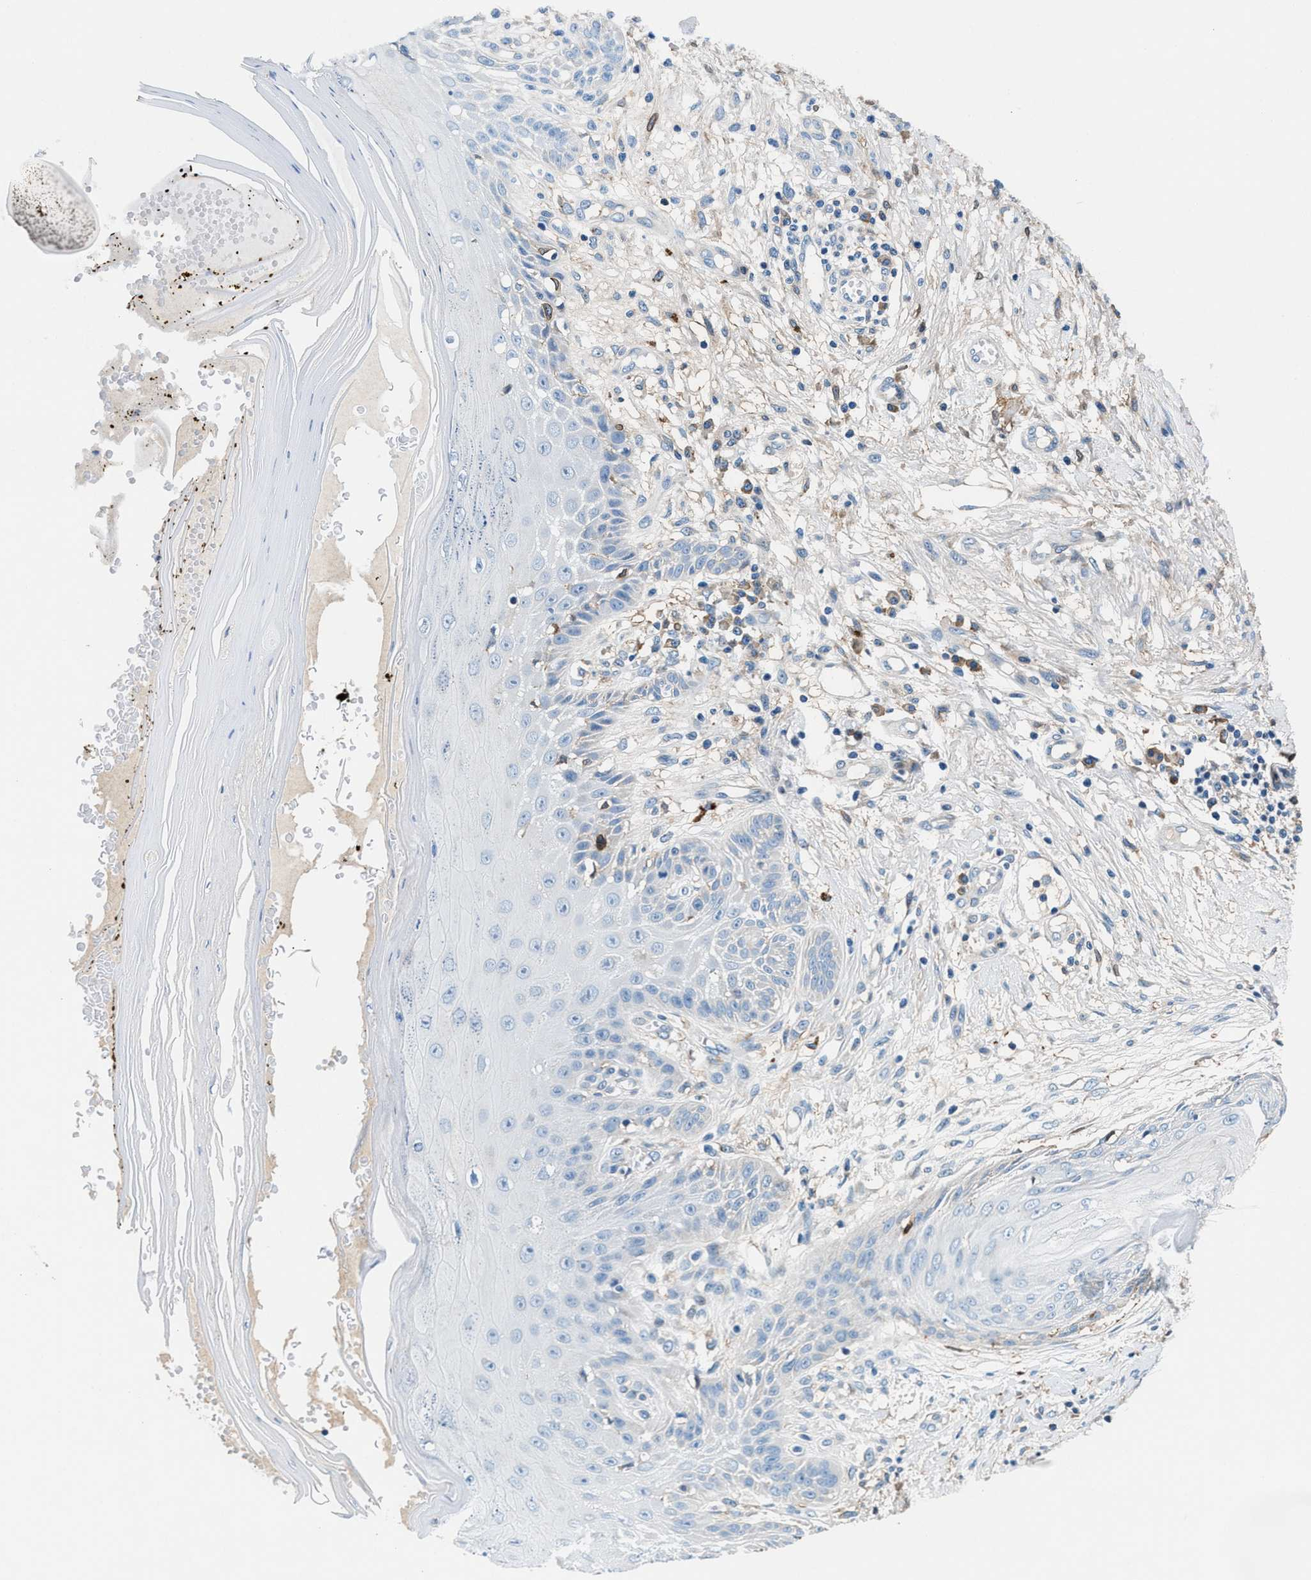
{"staining": {"intensity": "moderate", "quantity": "25%-75%", "location": "cytoplasmic/membranous"}, "tissue": "skin", "cell_type": "Fibroblasts", "image_type": "normal", "snomed": [{"axis": "morphology", "description": "Normal tissue, NOS"}, {"axis": "topography", "description": "Skin"}, {"axis": "topography", "description": "Peripheral nerve tissue"}], "caption": "A medium amount of moderate cytoplasmic/membranous expression is seen in about 25%-75% of fibroblasts in unremarkable skin.", "gene": "SLFN11", "patient": {"sex": "male", "age": 24}}